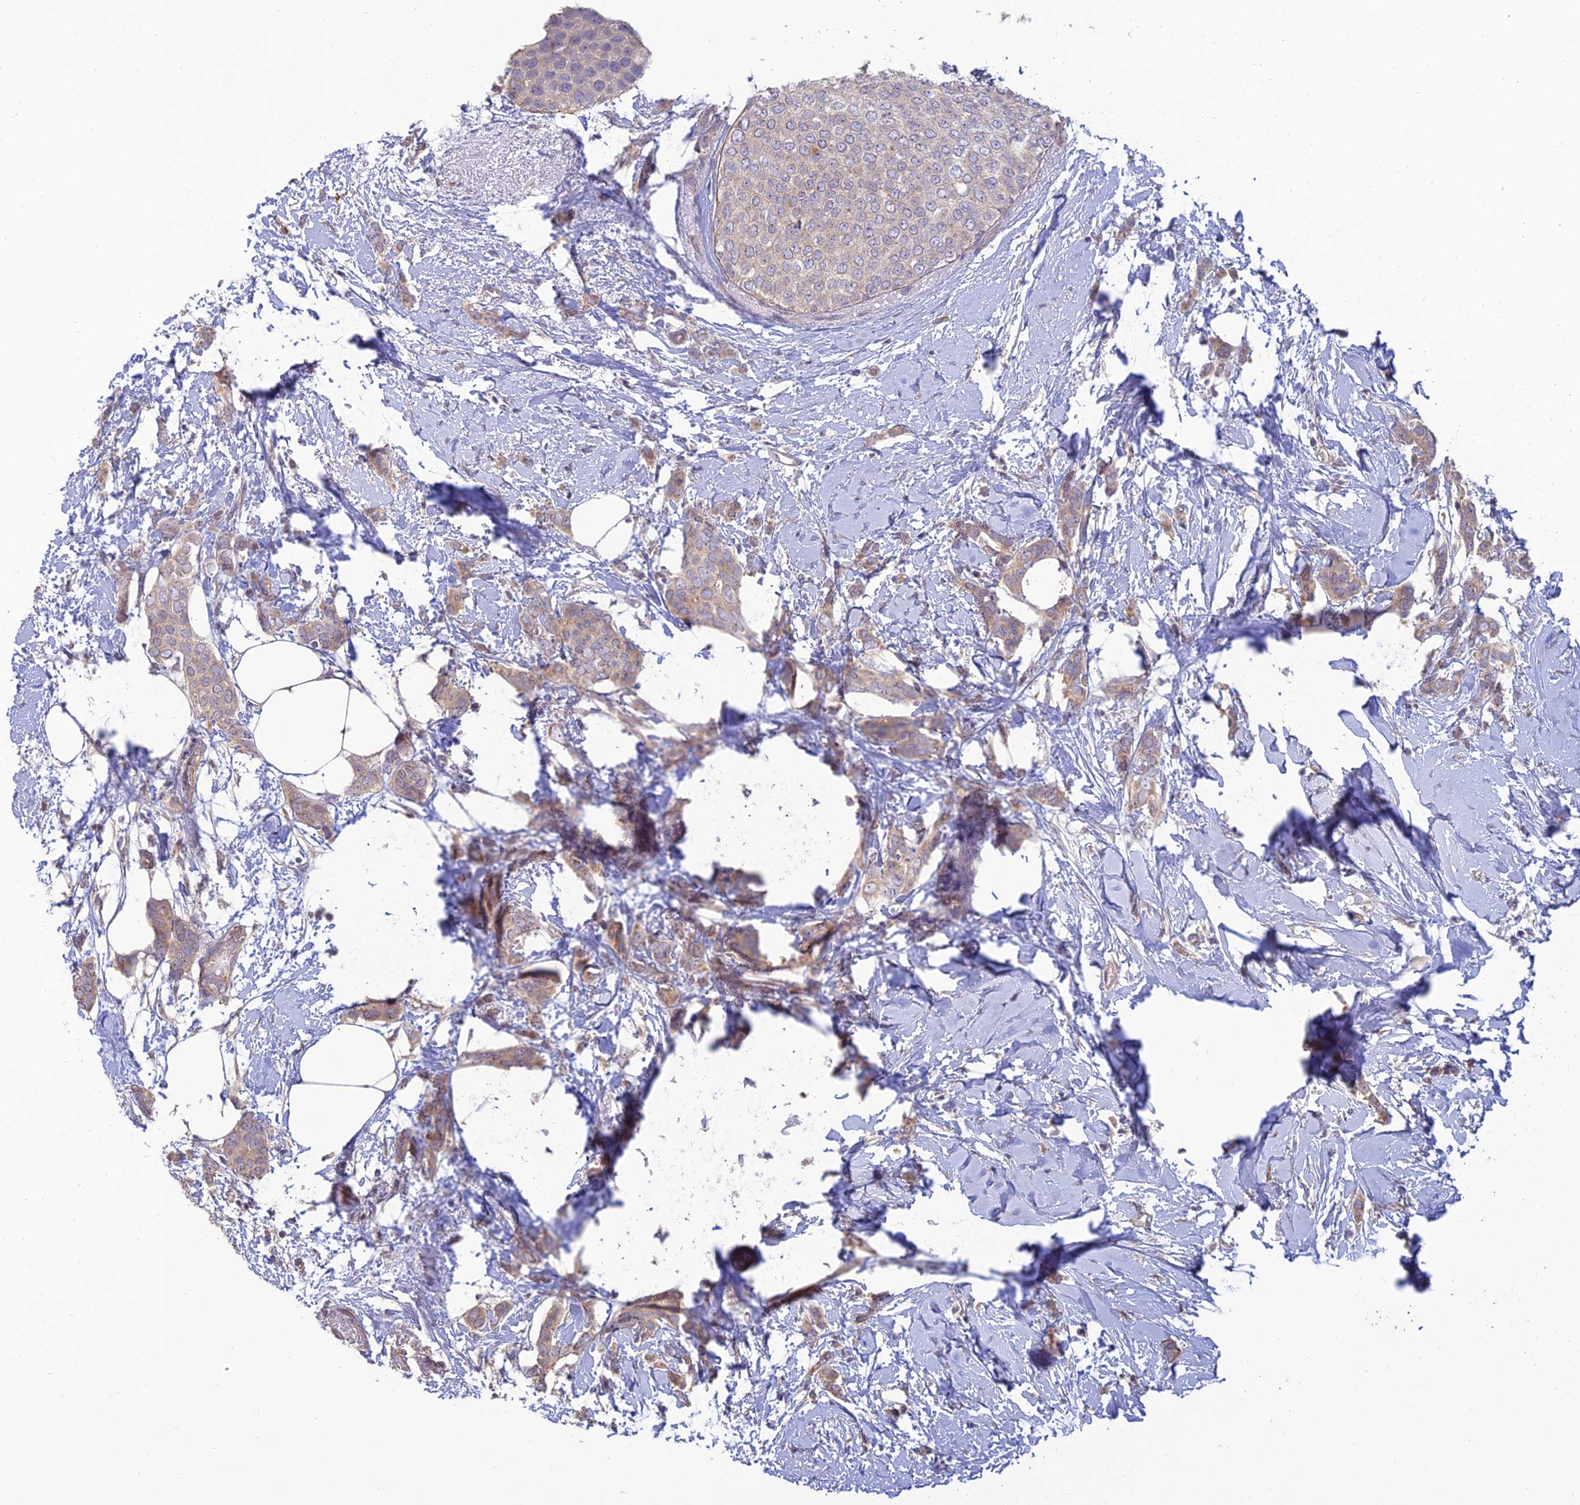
{"staining": {"intensity": "weak", "quantity": "25%-75%", "location": "cytoplasmic/membranous"}, "tissue": "breast cancer", "cell_type": "Tumor cells", "image_type": "cancer", "snomed": [{"axis": "morphology", "description": "Duct carcinoma"}, {"axis": "topography", "description": "Breast"}], "caption": "Protein staining of breast cancer tissue exhibits weak cytoplasmic/membranous staining in approximately 25%-75% of tumor cells.", "gene": "C3orf20", "patient": {"sex": "female", "age": 72}}